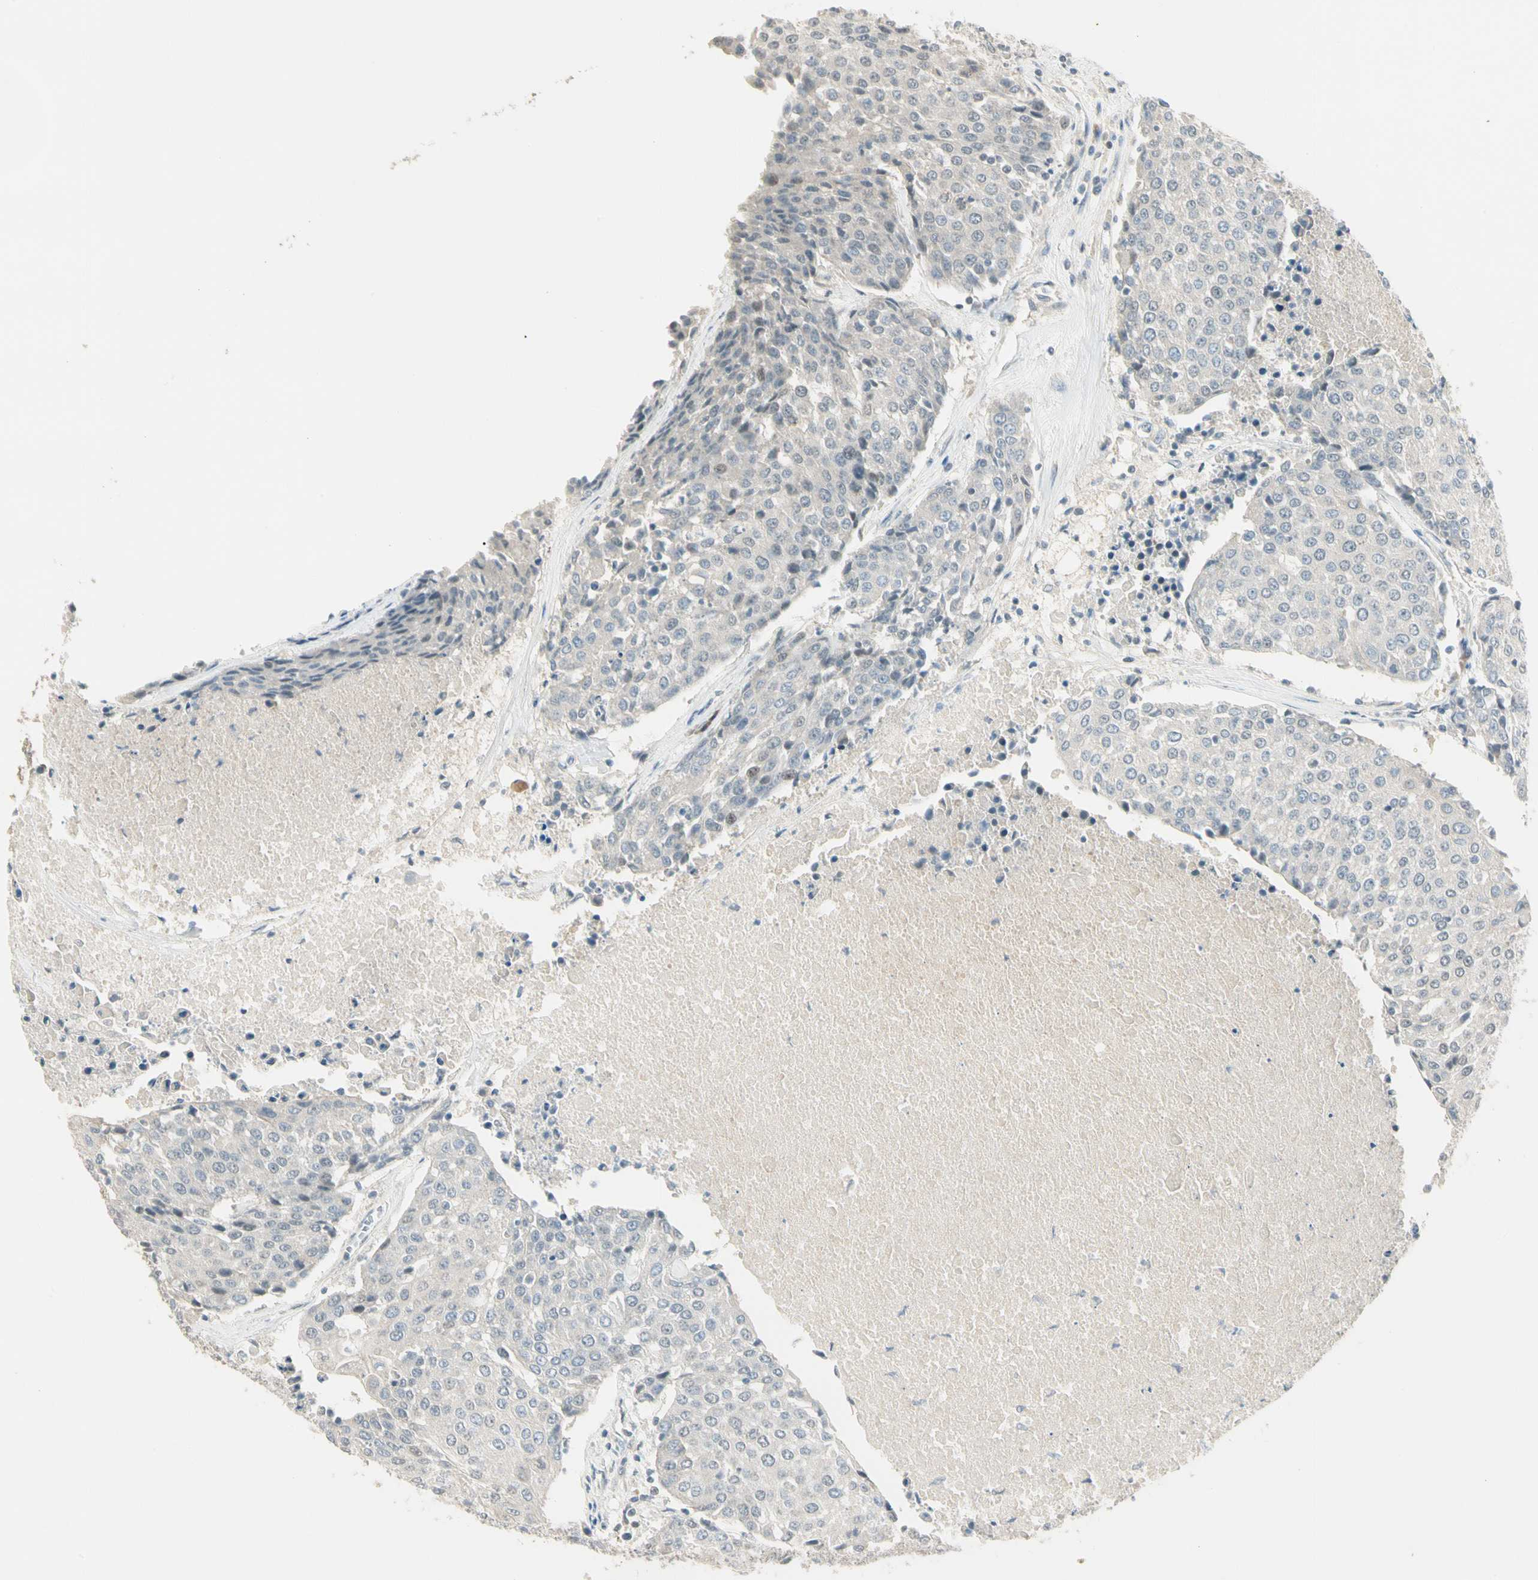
{"staining": {"intensity": "negative", "quantity": "none", "location": "none"}, "tissue": "urothelial cancer", "cell_type": "Tumor cells", "image_type": "cancer", "snomed": [{"axis": "morphology", "description": "Urothelial carcinoma, High grade"}, {"axis": "topography", "description": "Urinary bladder"}], "caption": "A high-resolution micrograph shows immunohistochemistry (IHC) staining of urothelial cancer, which reveals no significant staining in tumor cells.", "gene": "GNE", "patient": {"sex": "female", "age": 85}}